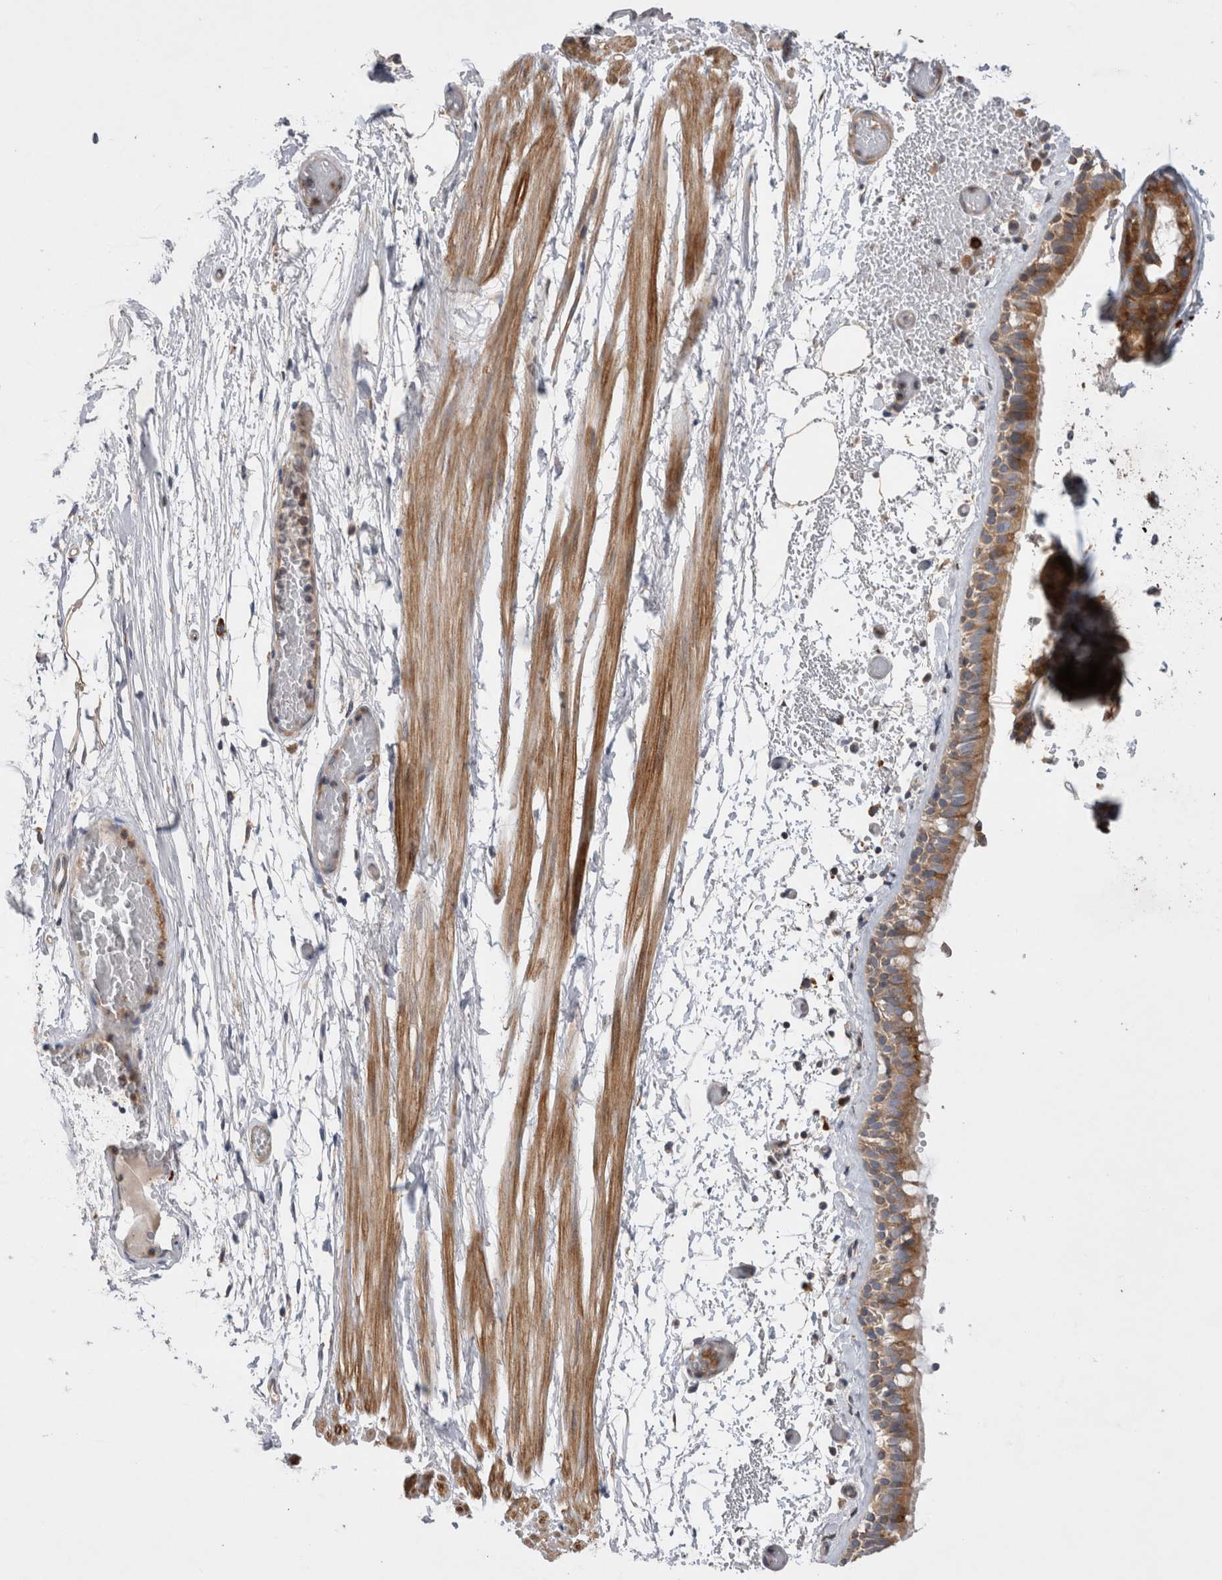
{"staining": {"intensity": "moderate", "quantity": "25%-75%", "location": "cytoplasmic/membranous"}, "tissue": "bronchus", "cell_type": "Respiratory epithelial cells", "image_type": "normal", "snomed": [{"axis": "morphology", "description": "Normal tissue, NOS"}, {"axis": "topography", "description": "Bronchus"}, {"axis": "topography", "description": "Lung"}], "caption": "Human bronchus stained with a brown dye displays moderate cytoplasmic/membranous positive positivity in about 25%-75% of respiratory epithelial cells.", "gene": "PDCD10", "patient": {"sex": "male", "age": 56}}